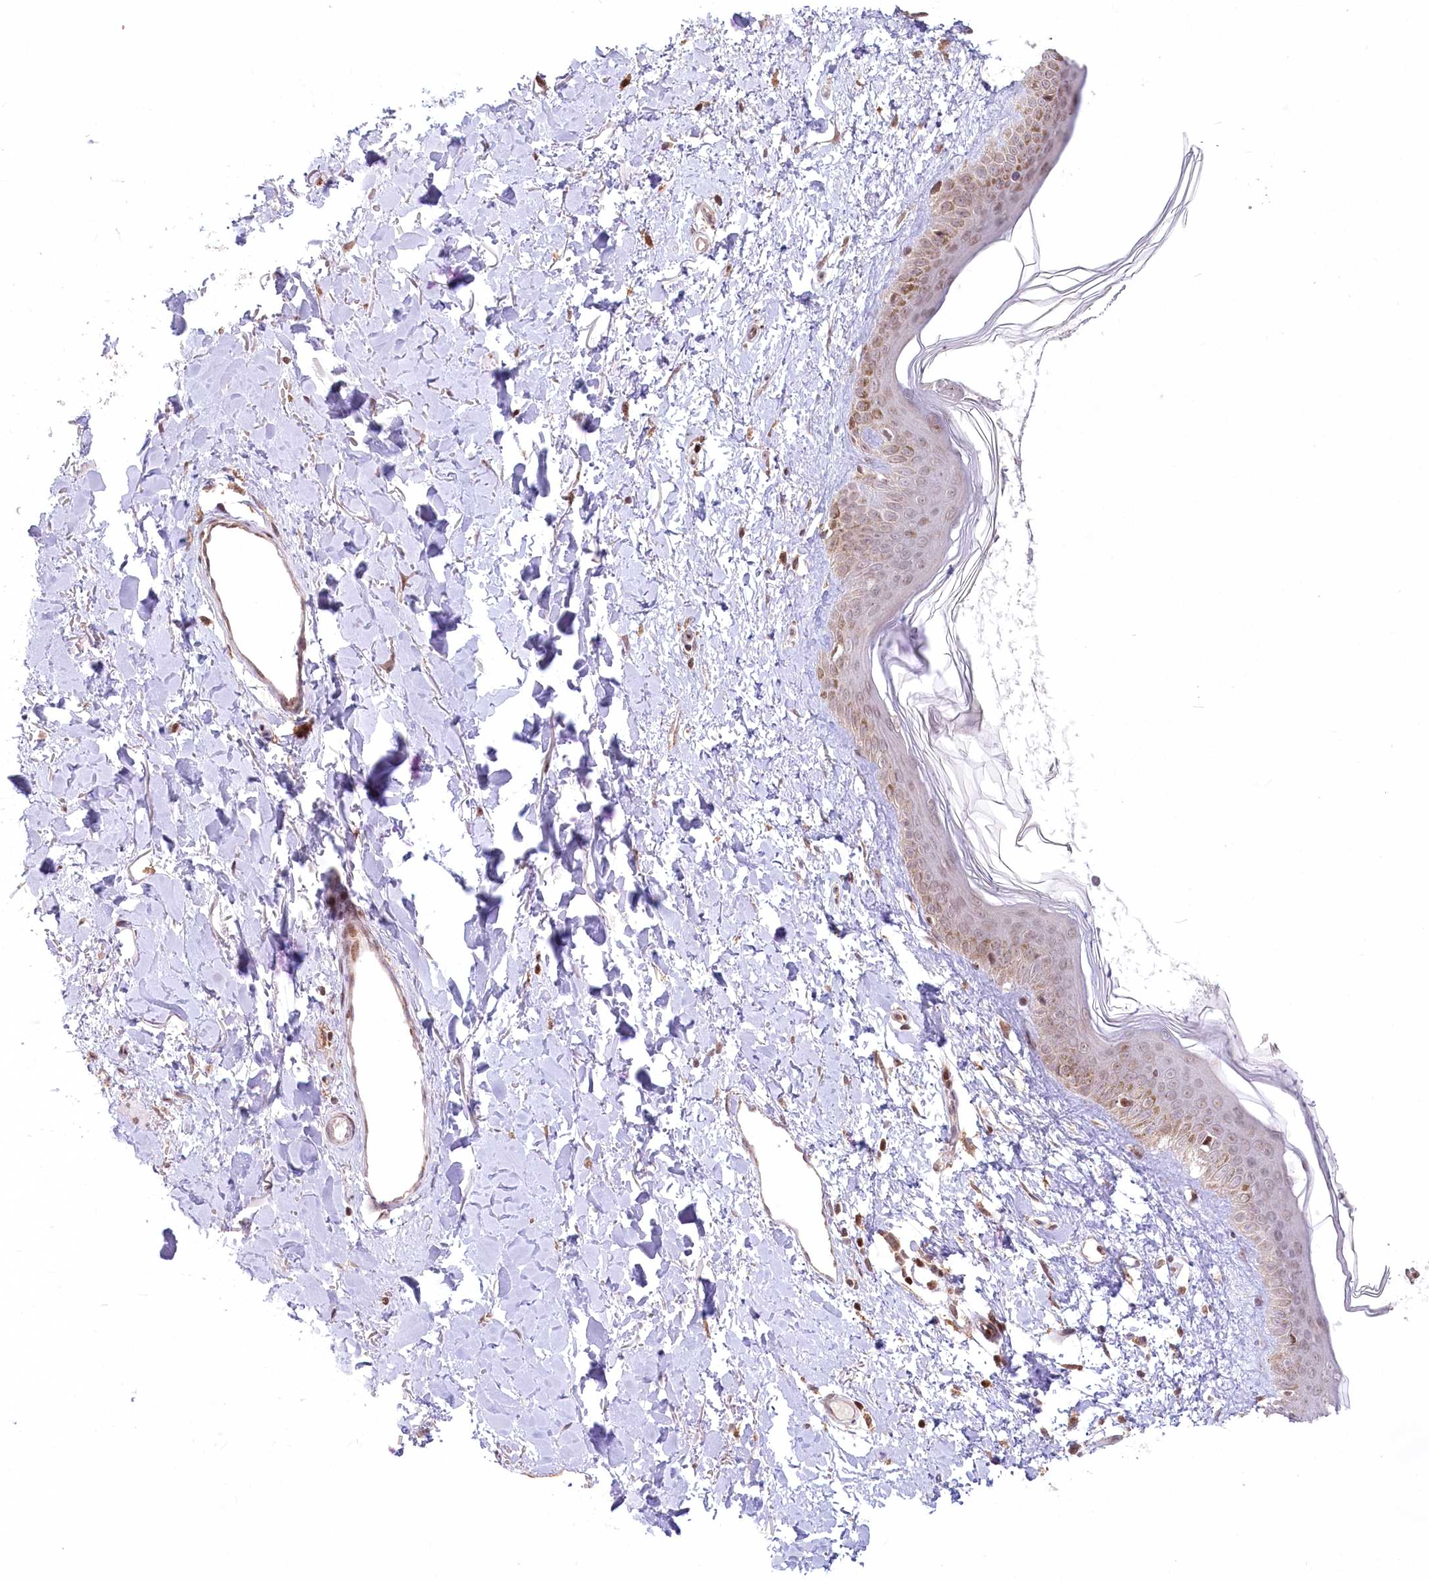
{"staining": {"intensity": "moderate", "quantity": ">75%", "location": "cytoplasmic/membranous,nuclear"}, "tissue": "skin", "cell_type": "Fibroblasts", "image_type": "normal", "snomed": [{"axis": "morphology", "description": "Normal tissue, NOS"}, {"axis": "topography", "description": "Skin"}], "caption": "Immunohistochemical staining of benign human skin demonstrates >75% levels of moderate cytoplasmic/membranous,nuclear protein positivity in approximately >75% of fibroblasts. (DAB IHC with brightfield microscopy, high magnification).", "gene": "PYURF", "patient": {"sex": "female", "age": 58}}